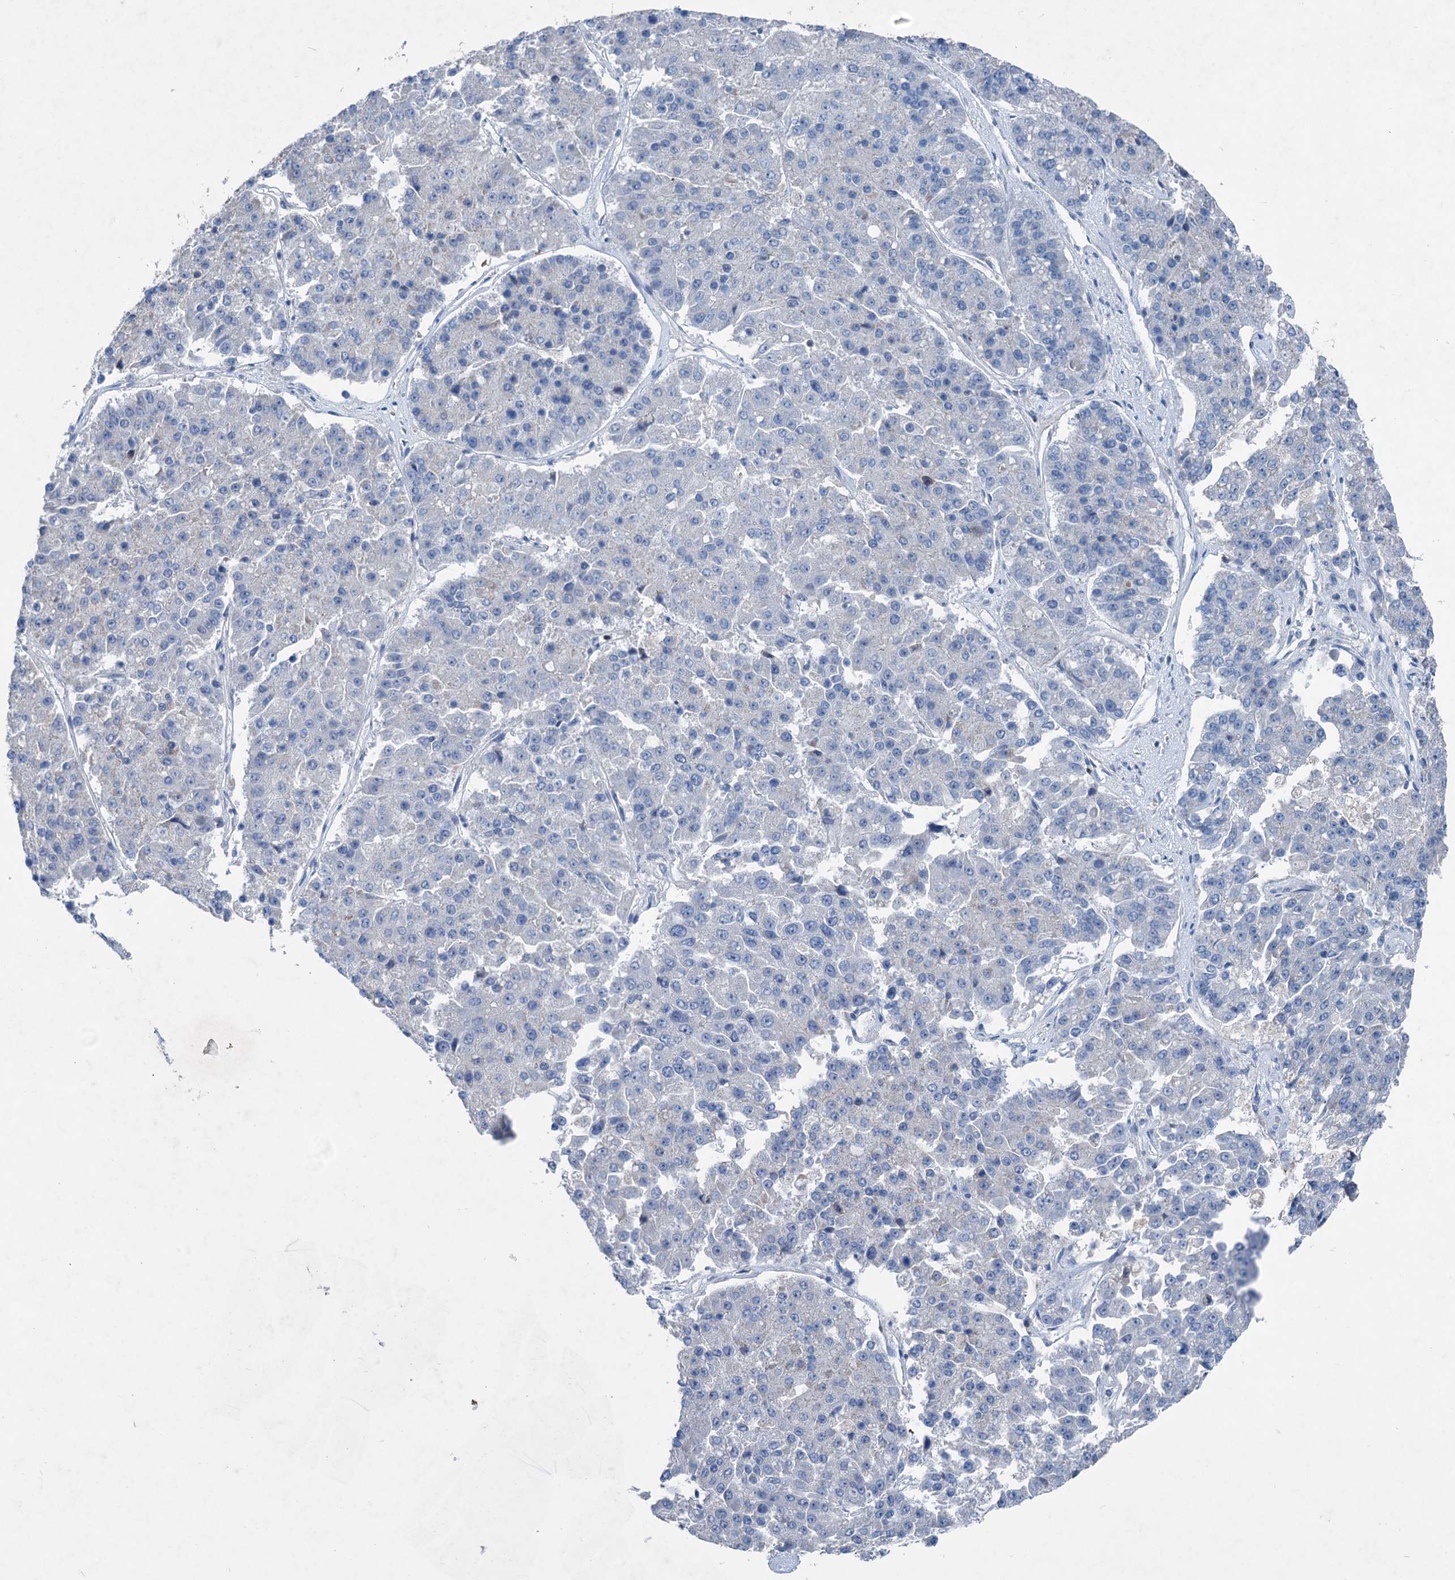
{"staining": {"intensity": "negative", "quantity": "none", "location": "none"}, "tissue": "pancreatic cancer", "cell_type": "Tumor cells", "image_type": "cancer", "snomed": [{"axis": "morphology", "description": "Adenocarcinoma, NOS"}, {"axis": "topography", "description": "Pancreas"}], "caption": "There is no significant staining in tumor cells of pancreatic cancer (adenocarcinoma). Brightfield microscopy of immunohistochemistry stained with DAB (brown) and hematoxylin (blue), captured at high magnification.", "gene": "ELP4", "patient": {"sex": "male", "age": 50}}